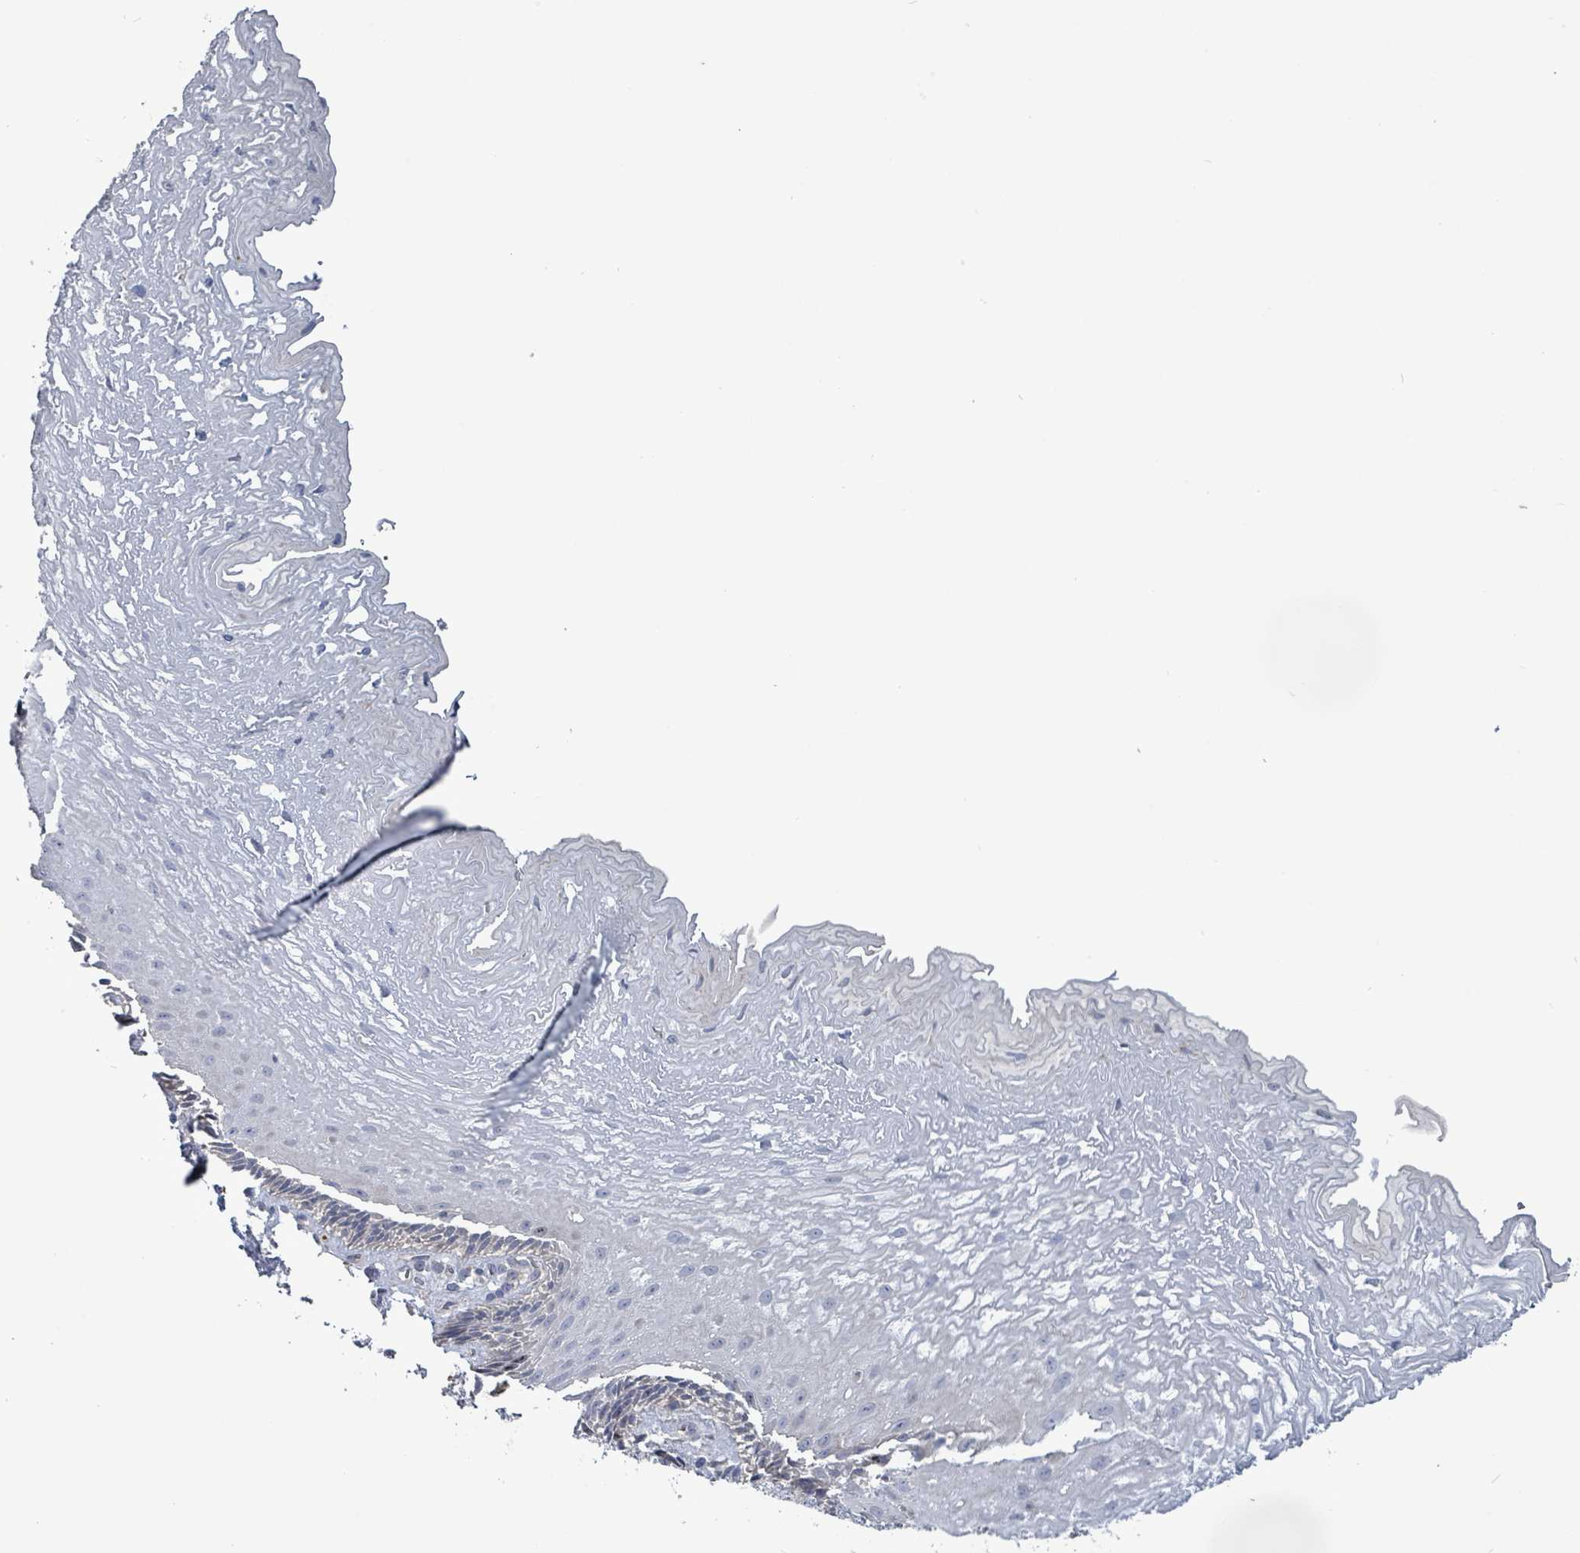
{"staining": {"intensity": "weak", "quantity": "<25%", "location": "cytoplasmic/membranous"}, "tissue": "esophagus", "cell_type": "Squamous epithelial cells", "image_type": "normal", "snomed": [{"axis": "morphology", "description": "Normal tissue, NOS"}, {"axis": "topography", "description": "Esophagus"}], "caption": "Immunohistochemistry (IHC) photomicrograph of unremarkable esophagus stained for a protein (brown), which exhibits no positivity in squamous epithelial cells.", "gene": "HRAS", "patient": {"sex": "male", "age": 60}}